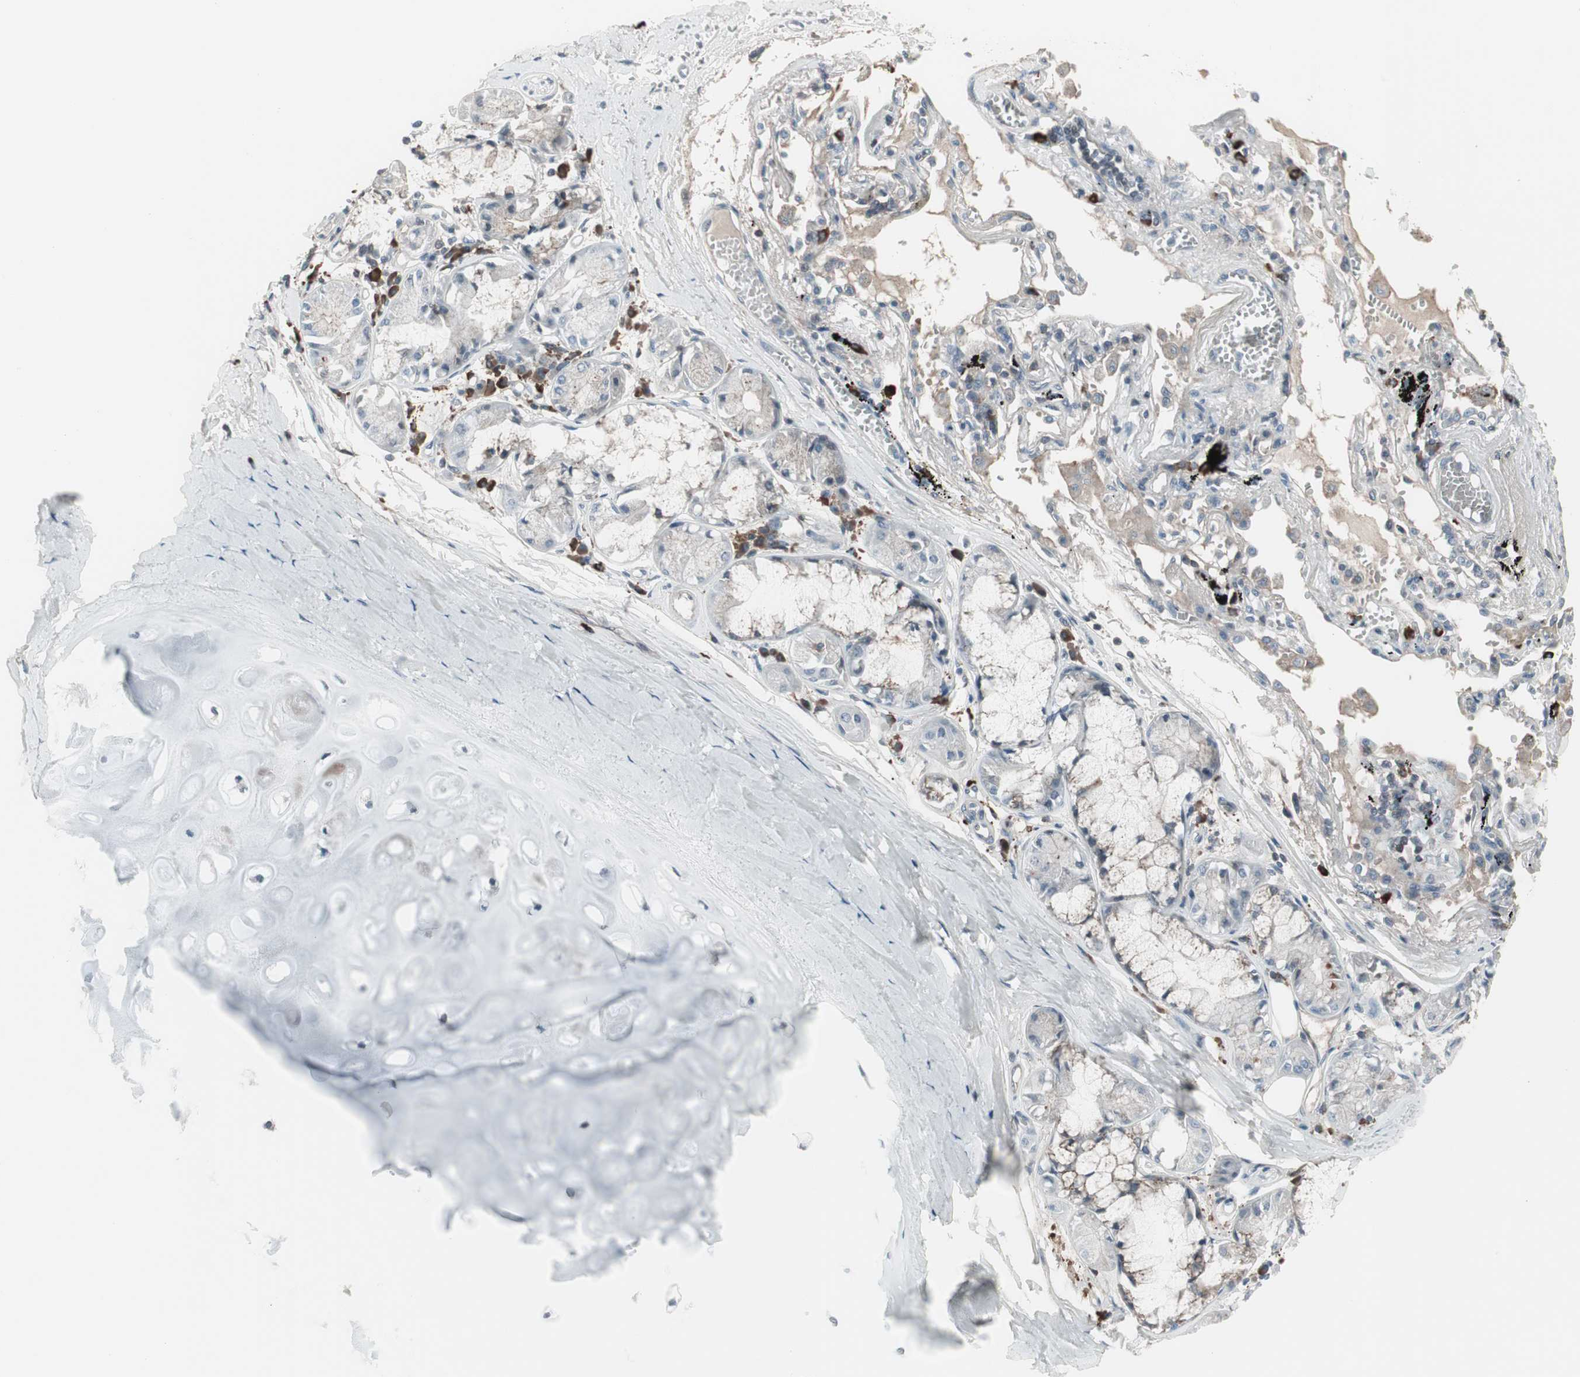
{"staining": {"intensity": "weak", "quantity": ">75%", "location": "cytoplasmic/membranous"}, "tissue": "bronchus", "cell_type": "Respiratory epithelial cells", "image_type": "normal", "snomed": [{"axis": "morphology", "description": "Normal tissue, NOS"}, {"axis": "topography", "description": "Bronchus"}, {"axis": "topography", "description": "Lung"}], "caption": "Bronchus stained with DAB immunohistochemistry (IHC) demonstrates low levels of weak cytoplasmic/membranous positivity in approximately >75% of respiratory epithelial cells.", "gene": "ZSCAN32", "patient": {"sex": "female", "age": 56}}